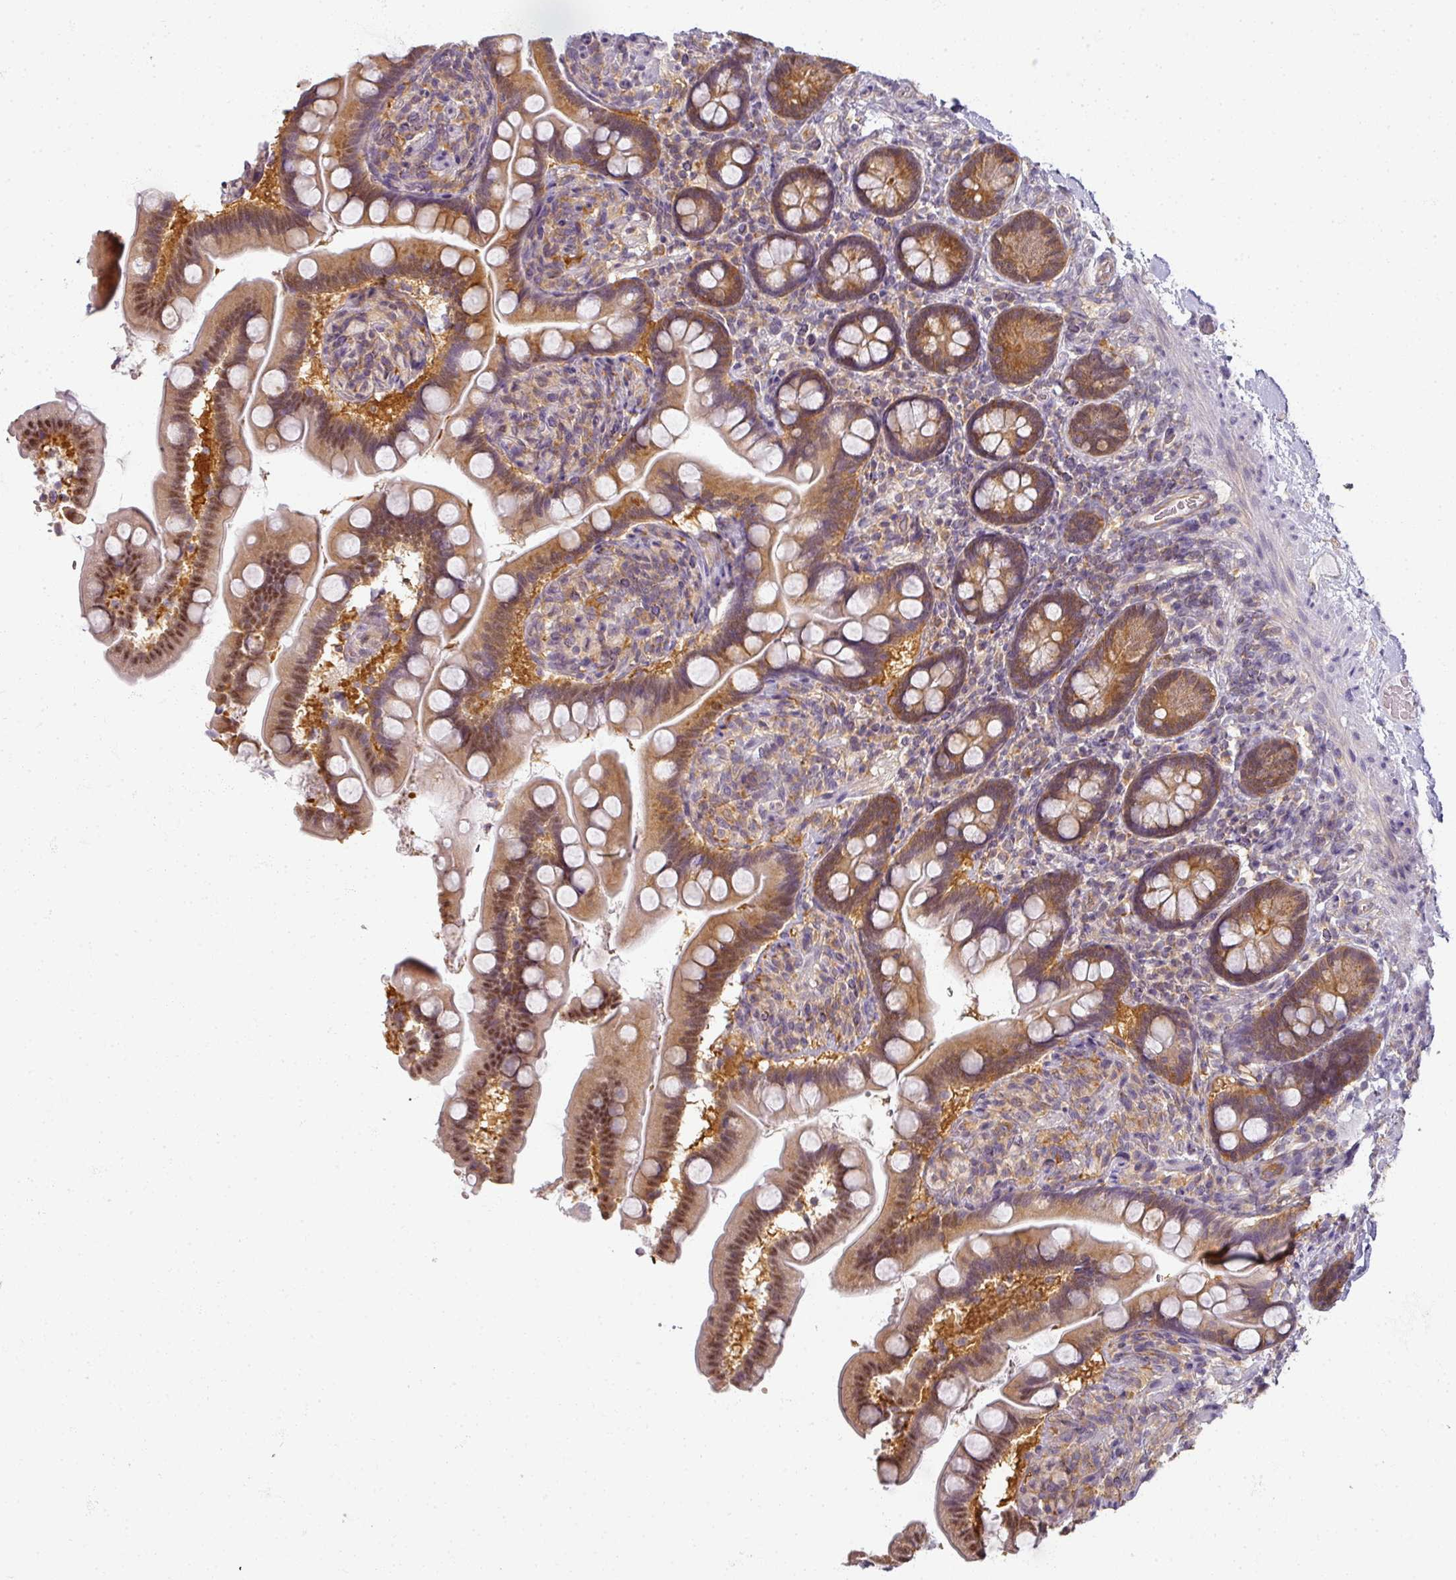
{"staining": {"intensity": "moderate", "quantity": "25%-75%", "location": "cytoplasmic/membranous"}, "tissue": "small intestine", "cell_type": "Glandular cells", "image_type": "normal", "snomed": [{"axis": "morphology", "description": "Normal tissue, NOS"}, {"axis": "topography", "description": "Small intestine"}], "caption": "Unremarkable small intestine displays moderate cytoplasmic/membranous staining in approximately 25%-75% of glandular cells, visualized by immunohistochemistry.", "gene": "AGPAT4", "patient": {"sex": "female", "age": 64}}